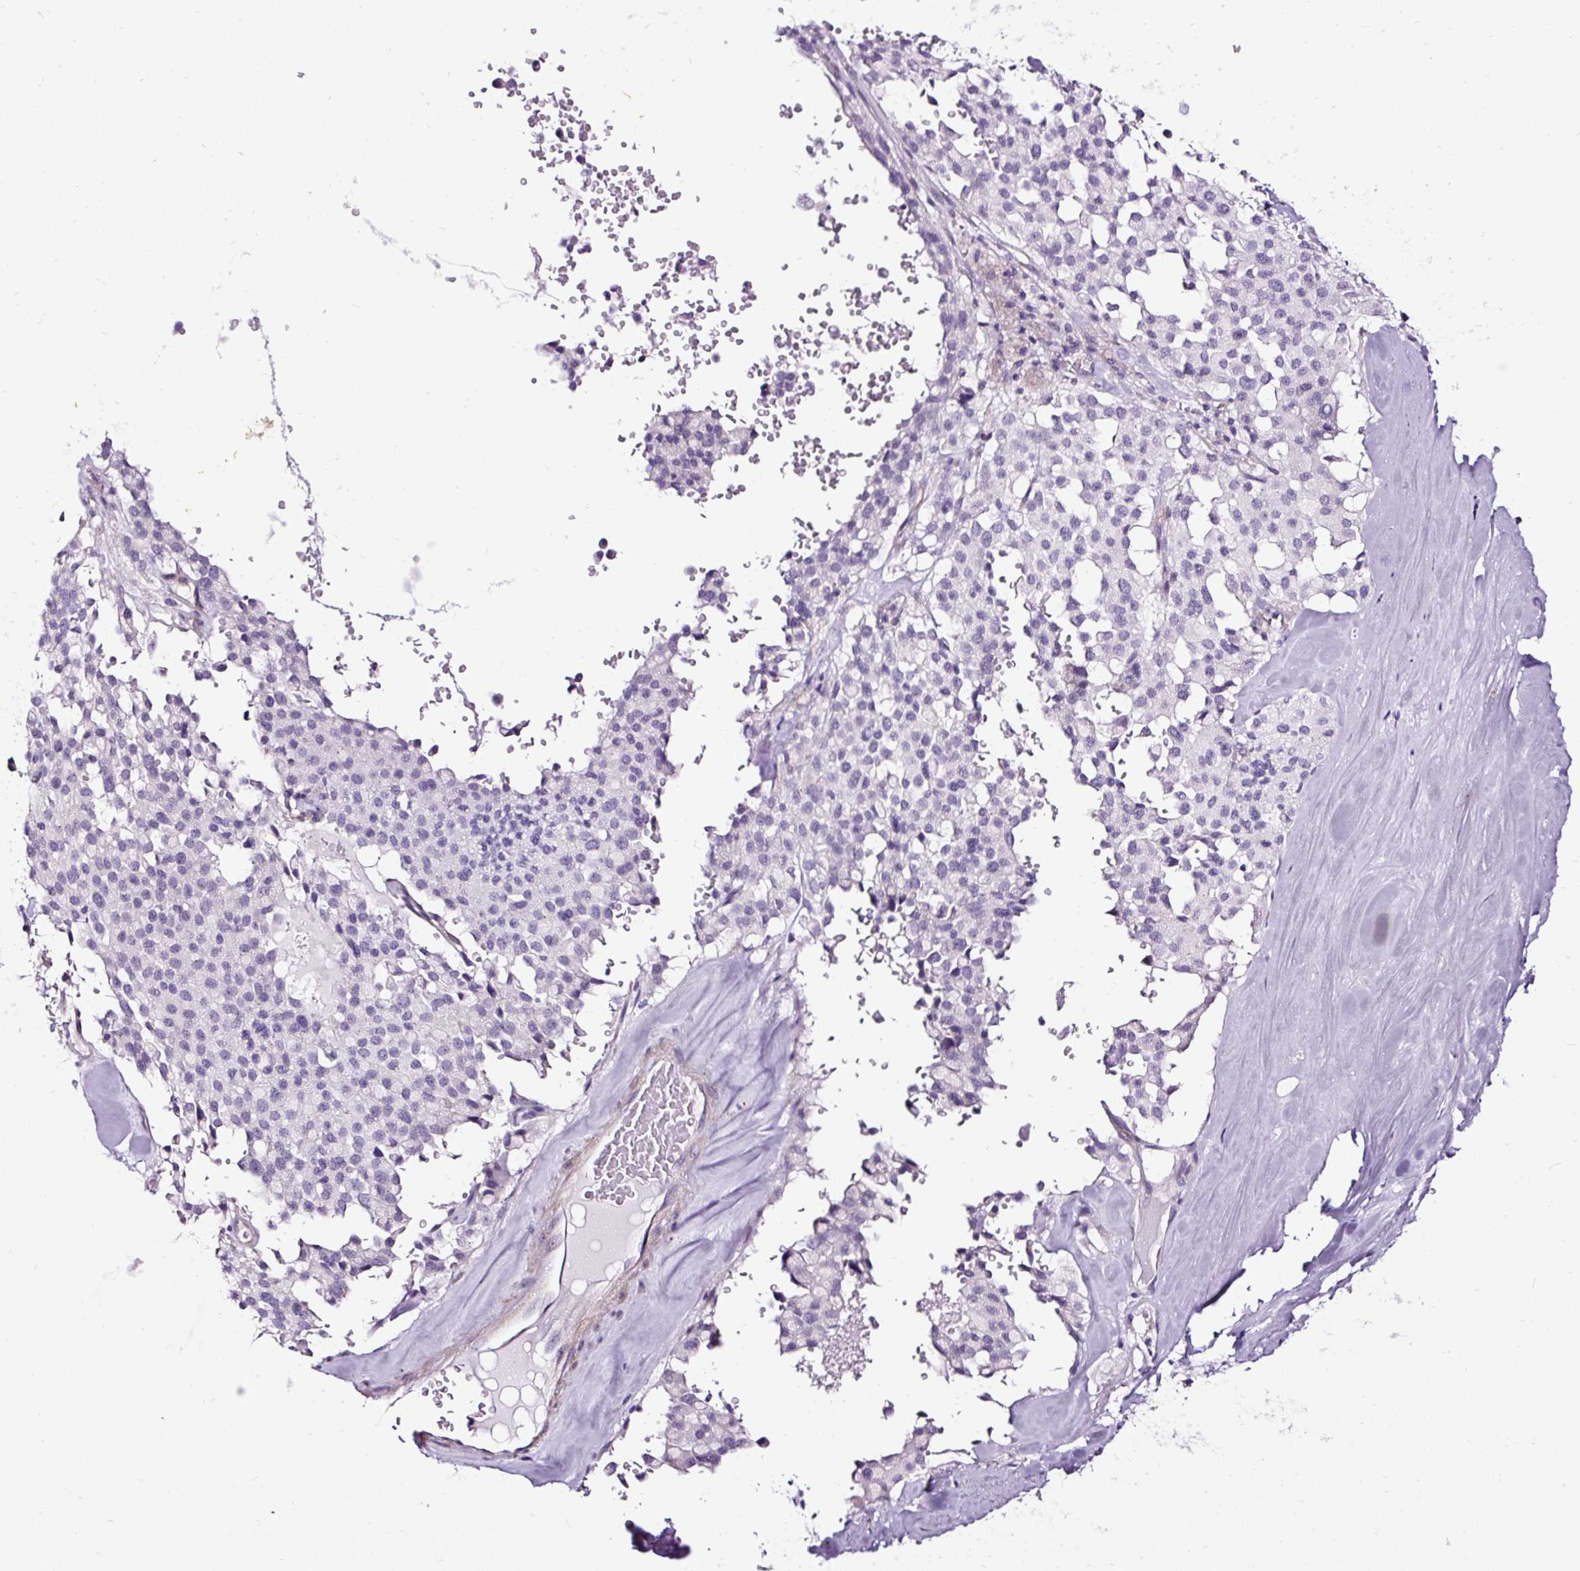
{"staining": {"intensity": "negative", "quantity": "none", "location": "none"}, "tissue": "pancreatic cancer", "cell_type": "Tumor cells", "image_type": "cancer", "snomed": [{"axis": "morphology", "description": "Adenocarcinoma, NOS"}, {"axis": "topography", "description": "Pancreas"}], "caption": "This is an IHC photomicrograph of adenocarcinoma (pancreatic). There is no positivity in tumor cells.", "gene": "SLC7A8", "patient": {"sex": "male", "age": 65}}